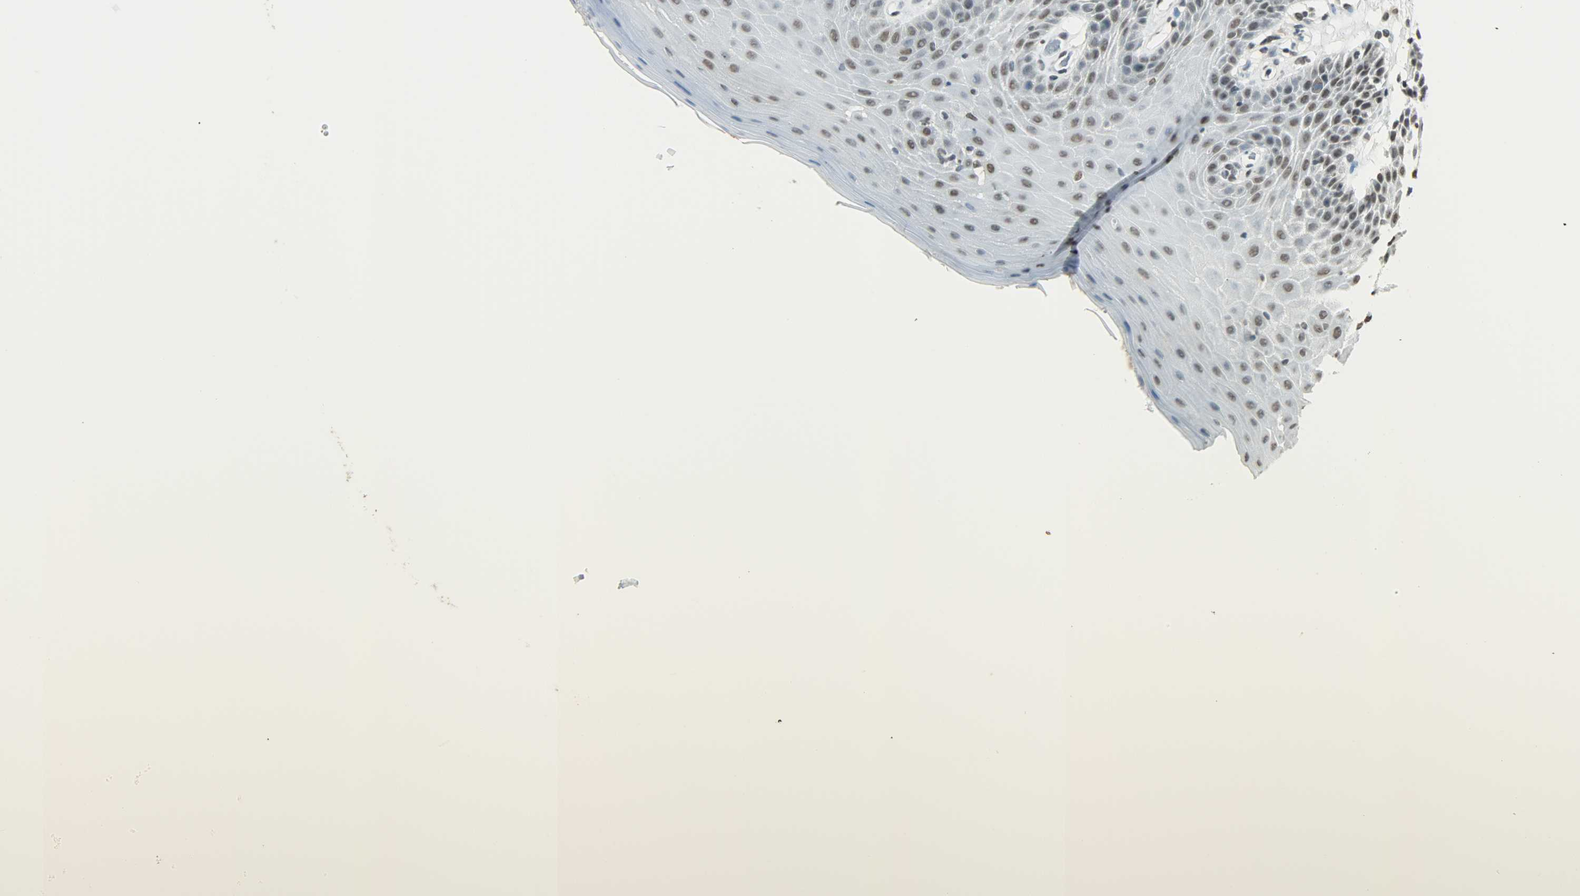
{"staining": {"intensity": "moderate", "quantity": "25%-75%", "location": "nuclear"}, "tissue": "oral mucosa", "cell_type": "Squamous epithelial cells", "image_type": "normal", "snomed": [{"axis": "morphology", "description": "Normal tissue, NOS"}, {"axis": "morphology", "description": "Squamous cell carcinoma, NOS"}, {"axis": "topography", "description": "Skeletal muscle"}, {"axis": "topography", "description": "Oral tissue"}, {"axis": "topography", "description": "Head-Neck"}], "caption": "A brown stain shows moderate nuclear staining of a protein in squamous epithelial cells of normal oral mucosa. Immunohistochemistry stains the protein of interest in brown and the nuclei are stained blue.", "gene": "MYEF2", "patient": {"sex": "male", "age": 71}}